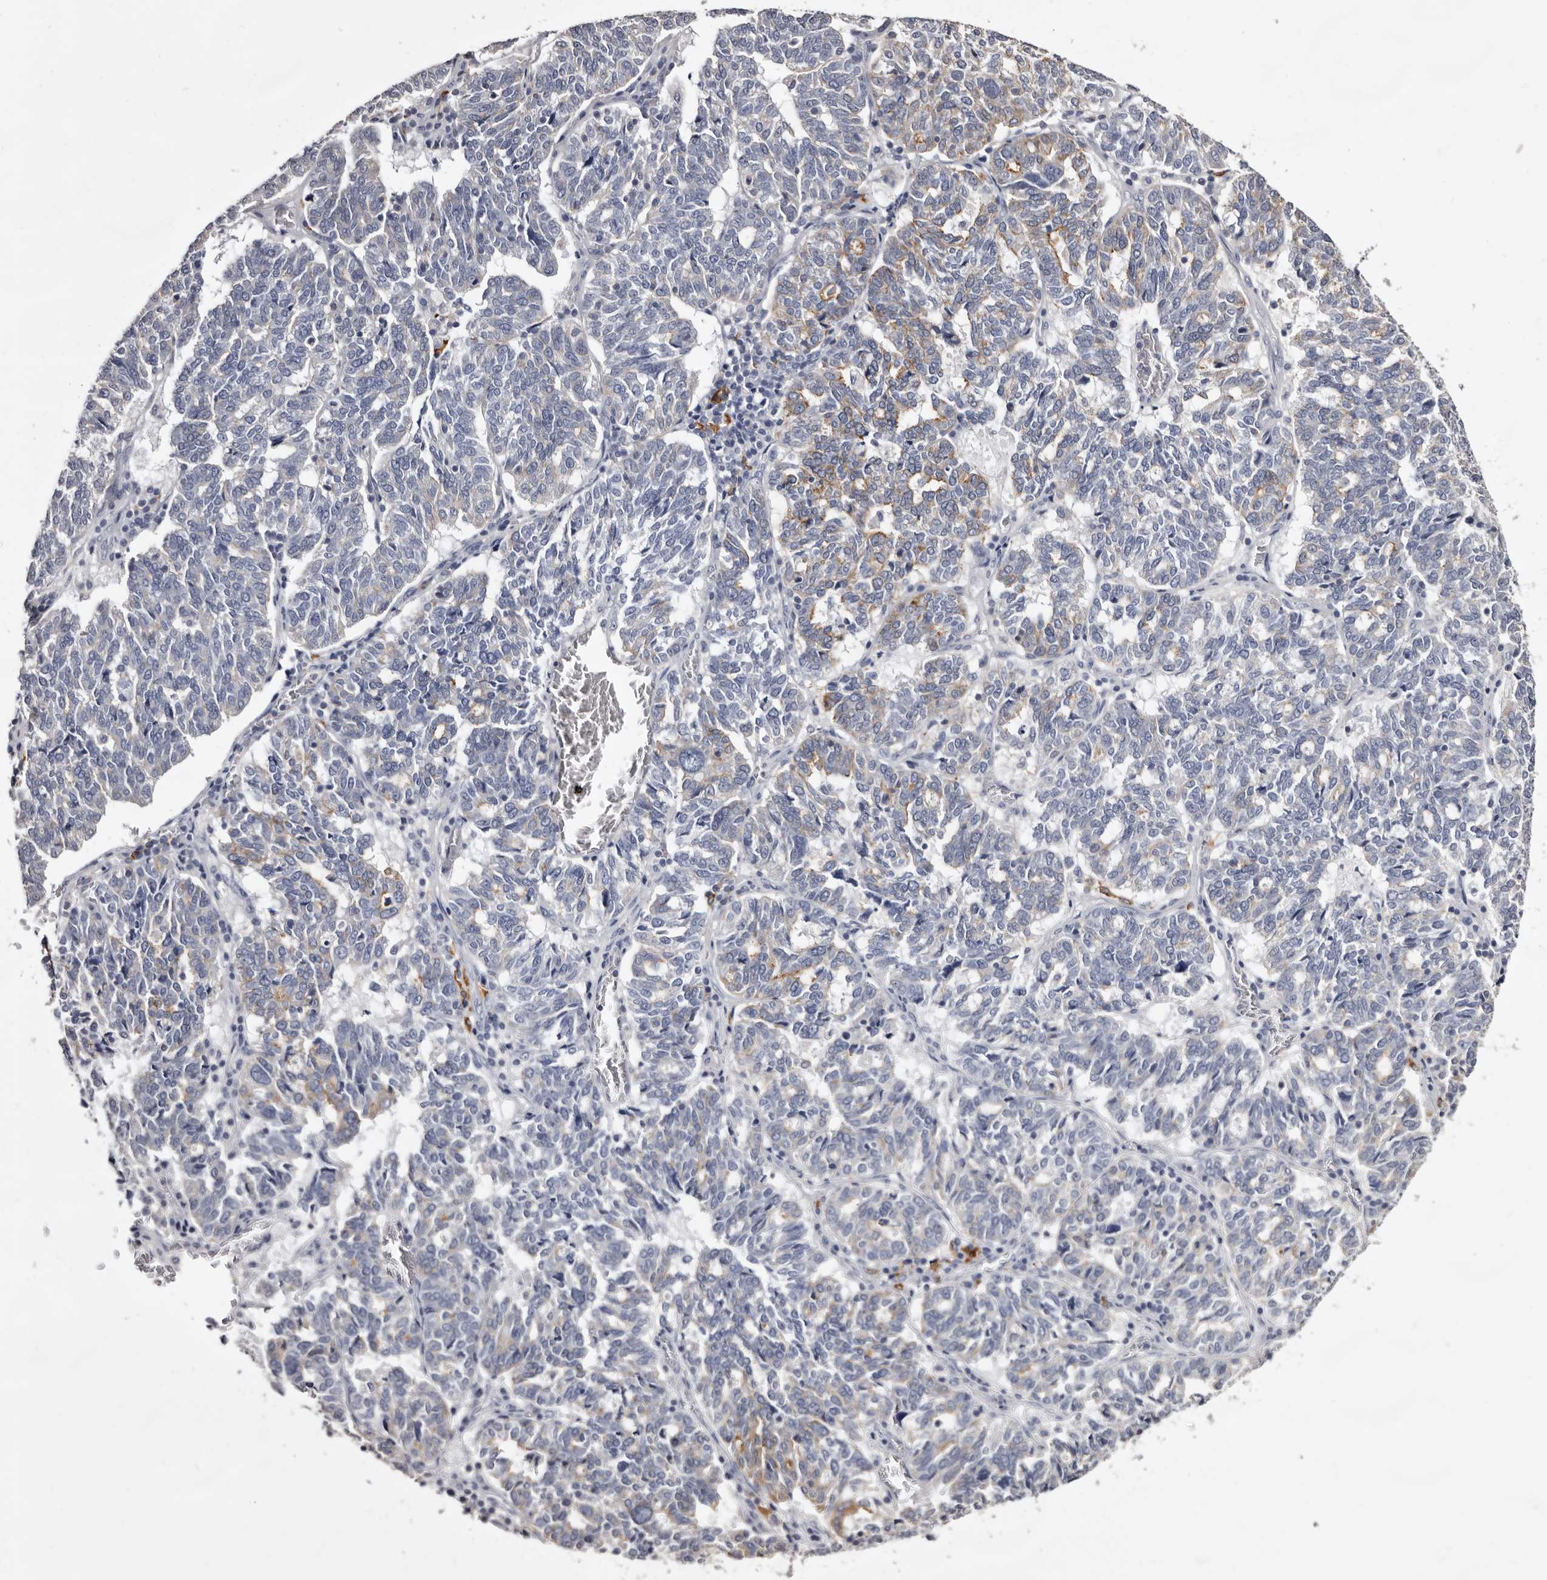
{"staining": {"intensity": "moderate", "quantity": "<25%", "location": "cytoplasmic/membranous"}, "tissue": "ovarian cancer", "cell_type": "Tumor cells", "image_type": "cancer", "snomed": [{"axis": "morphology", "description": "Cystadenocarcinoma, serous, NOS"}, {"axis": "topography", "description": "Ovary"}], "caption": "This image displays immunohistochemistry (IHC) staining of ovarian serous cystadenocarcinoma, with low moderate cytoplasmic/membranous positivity in about <25% of tumor cells.", "gene": "LAD1", "patient": {"sex": "female", "age": 59}}